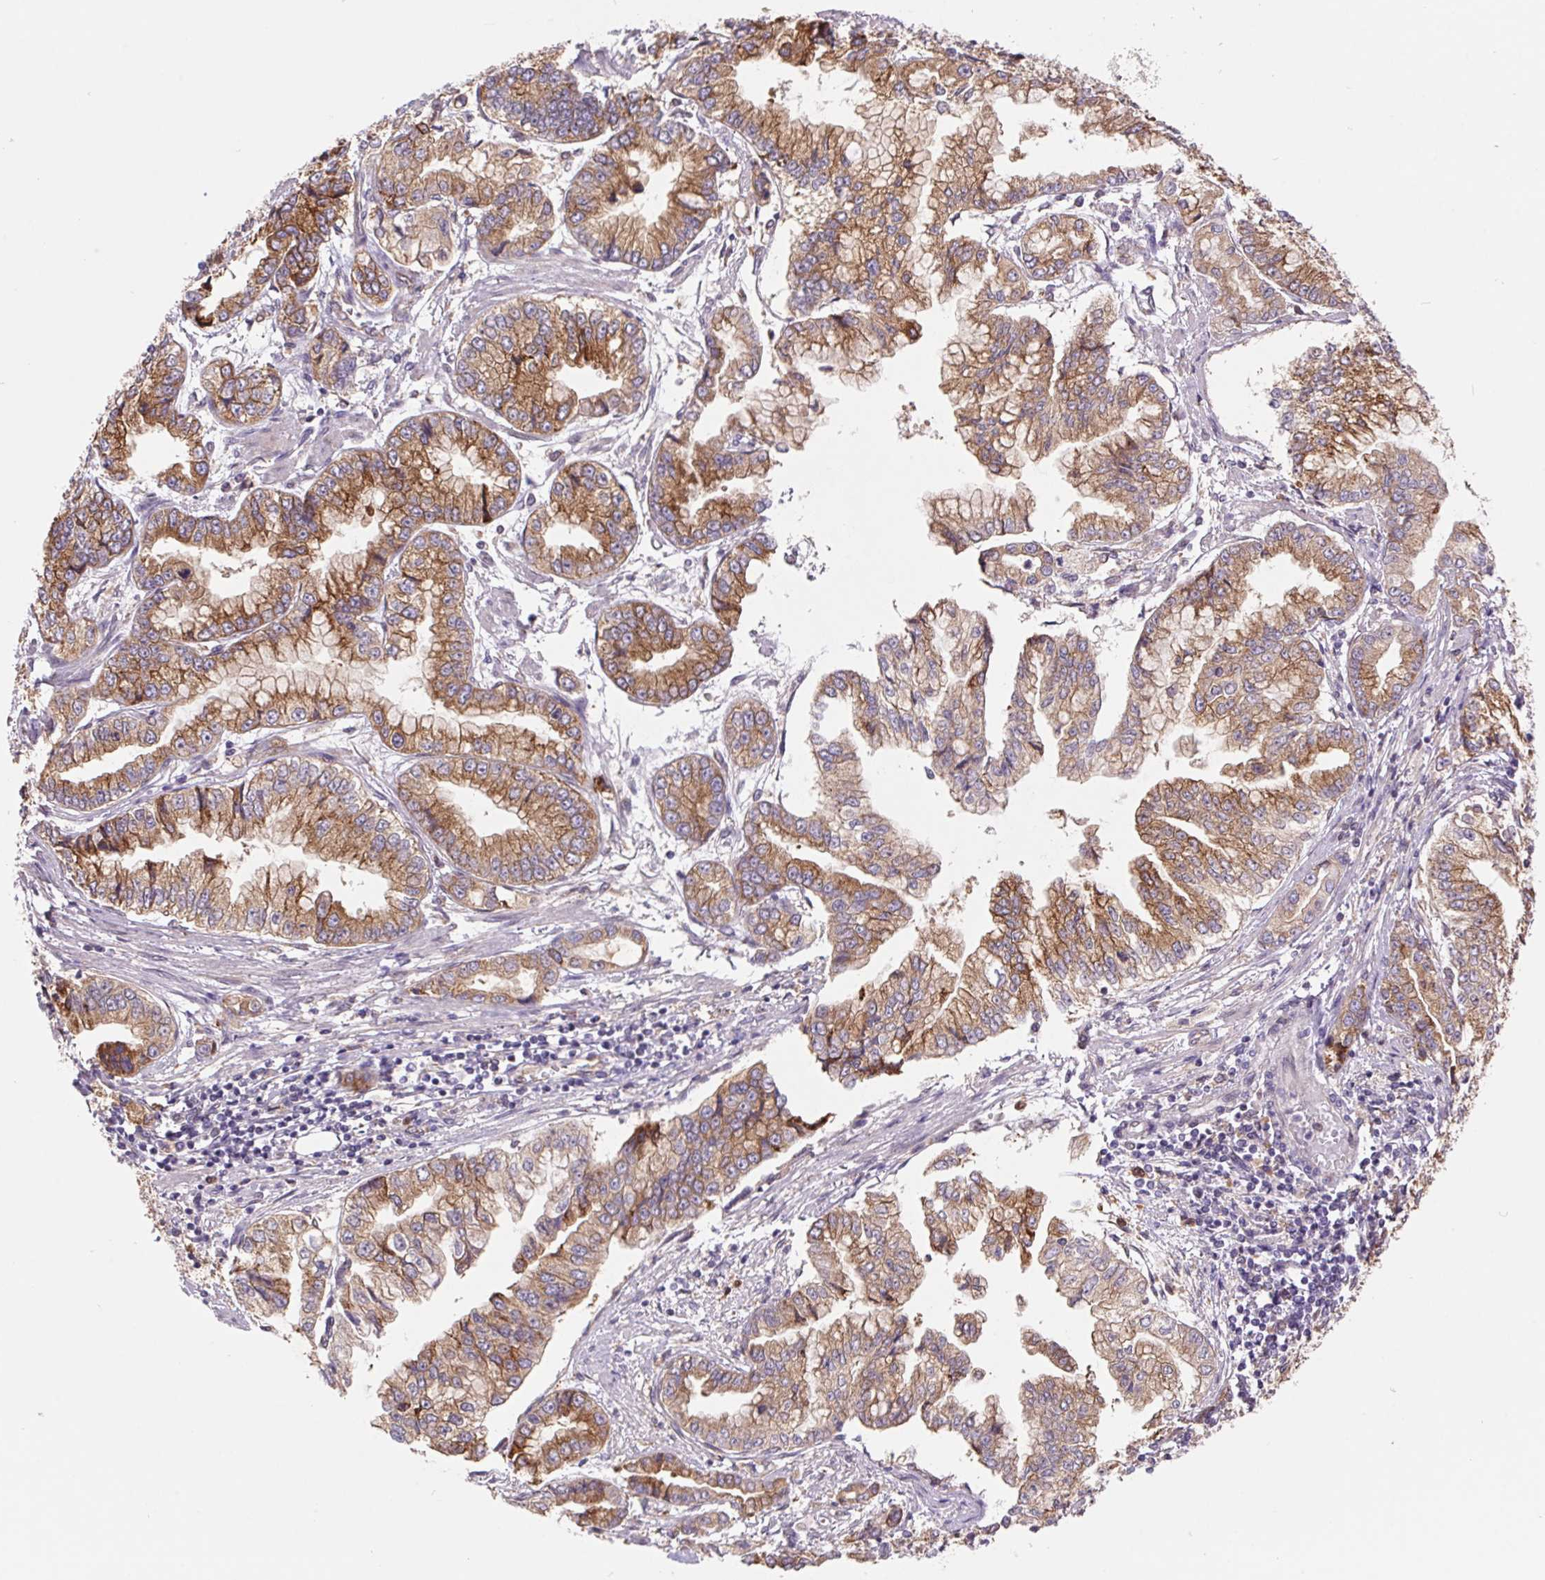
{"staining": {"intensity": "moderate", "quantity": ">75%", "location": "cytoplasmic/membranous"}, "tissue": "stomach cancer", "cell_type": "Tumor cells", "image_type": "cancer", "snomed": [{"axis": "morphology", "description": "Adenocarcinoma, NOS"}, {"axis": "topography", "description": "Stomach, upper"}], "caption": "Protein staining reveals moderate cytoplasmic/membranous staining in approximately >75% of tumor cells in stomach adenocarcinoma.", "gene": "KLHL20", "patient": {"sex": "female", "age": 74}}